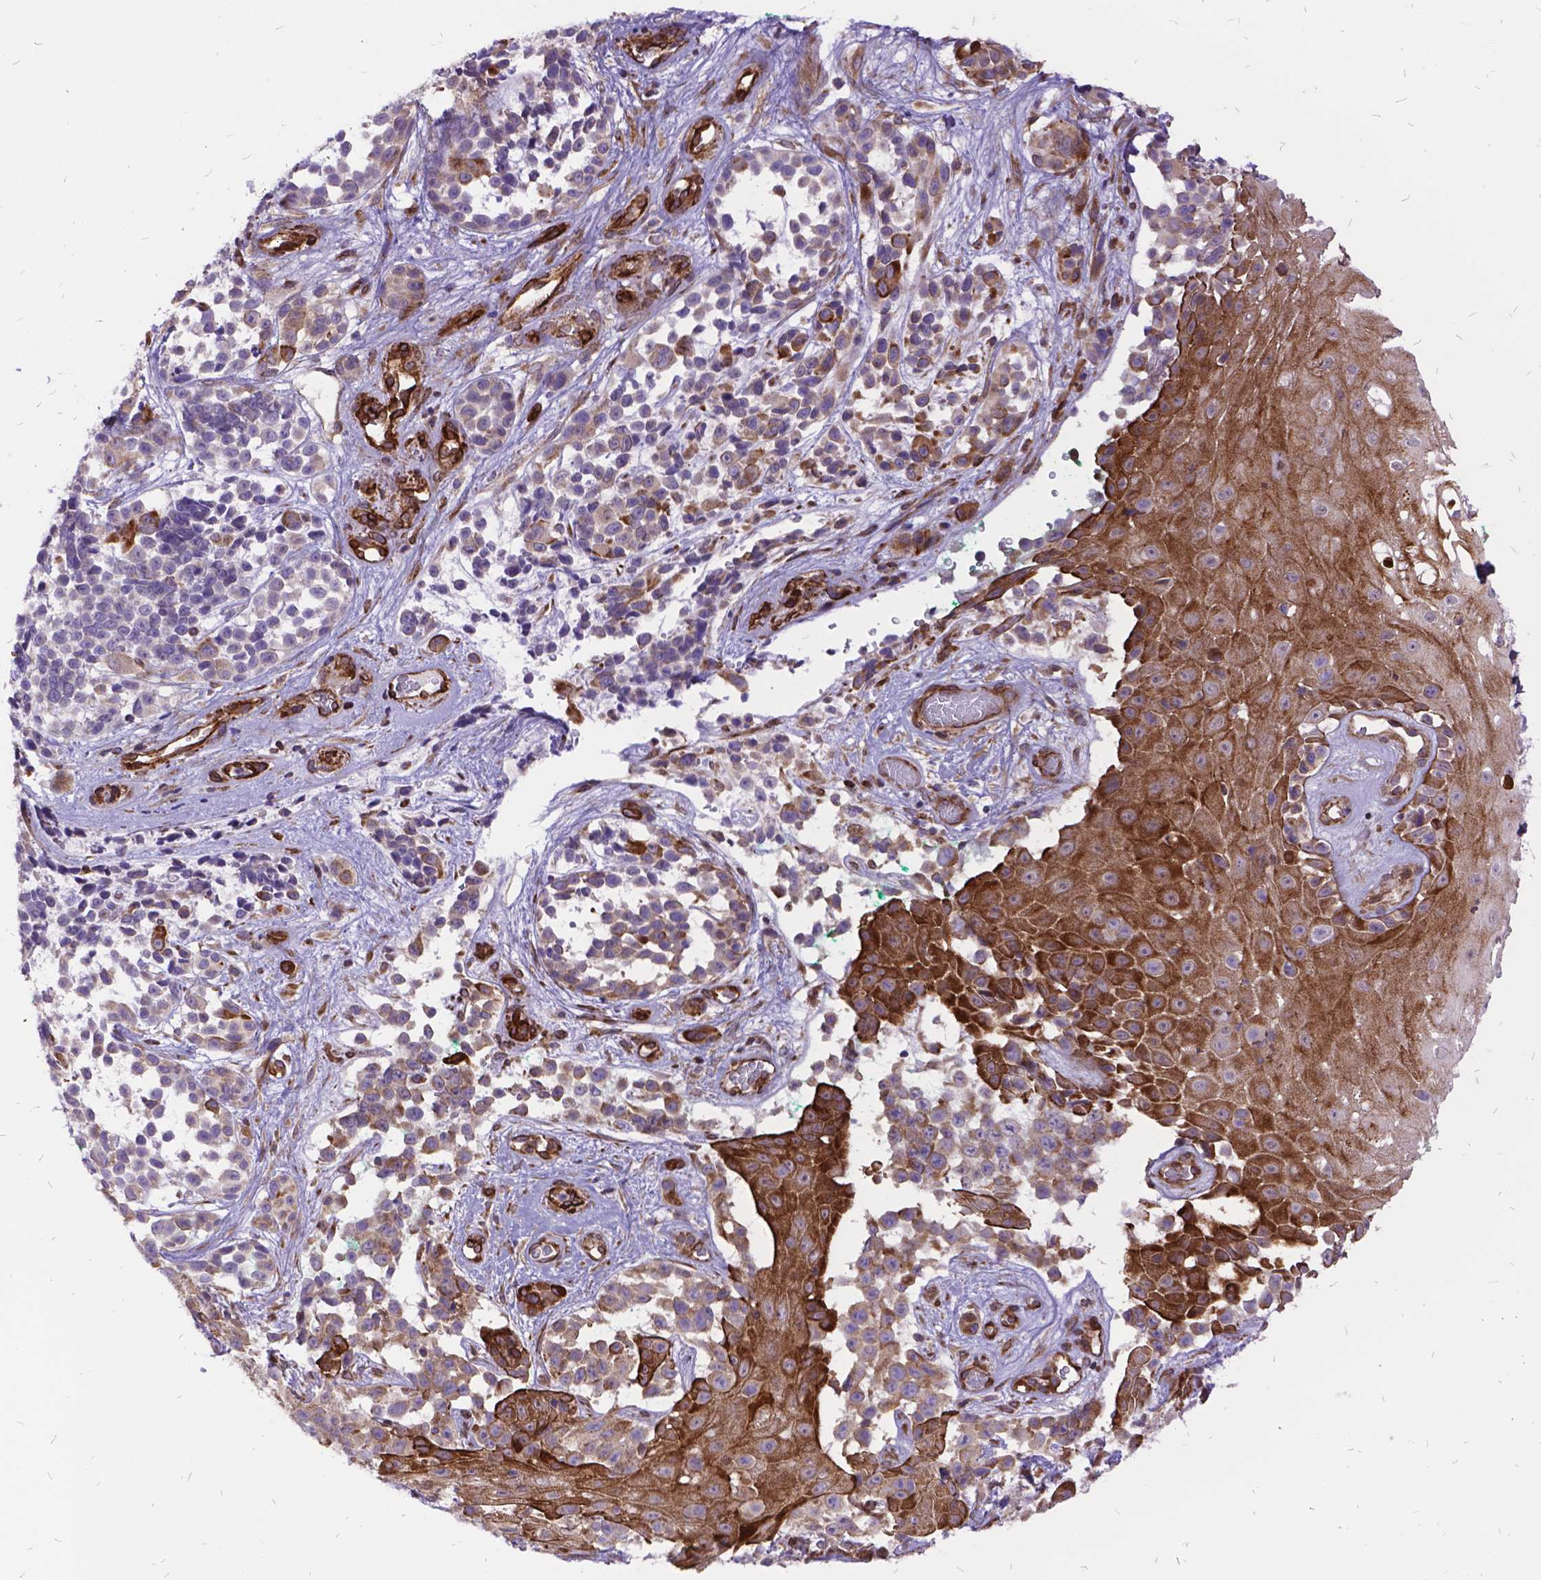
{"staining": {"intensity": "moderate", "quantity": "25%-75%", "location": "cytoplasmic/membranous"}, "tissue": "melanoma", "cell_type": "Tumor cells", "image_type": "cancer", "snomed": [{"axis": "morphology", "description": "Malignant melanoma, NOS"}, {"axis": "topography", "description": "Skin"}], "caption": "Protein staining of melanoma tissue exhibits moderate cytoplasmic/membranous staining in approximately 25%-75% of tumor cells.", "gene": "GRB7", "patient": {"sex": "female", "age": 88}}